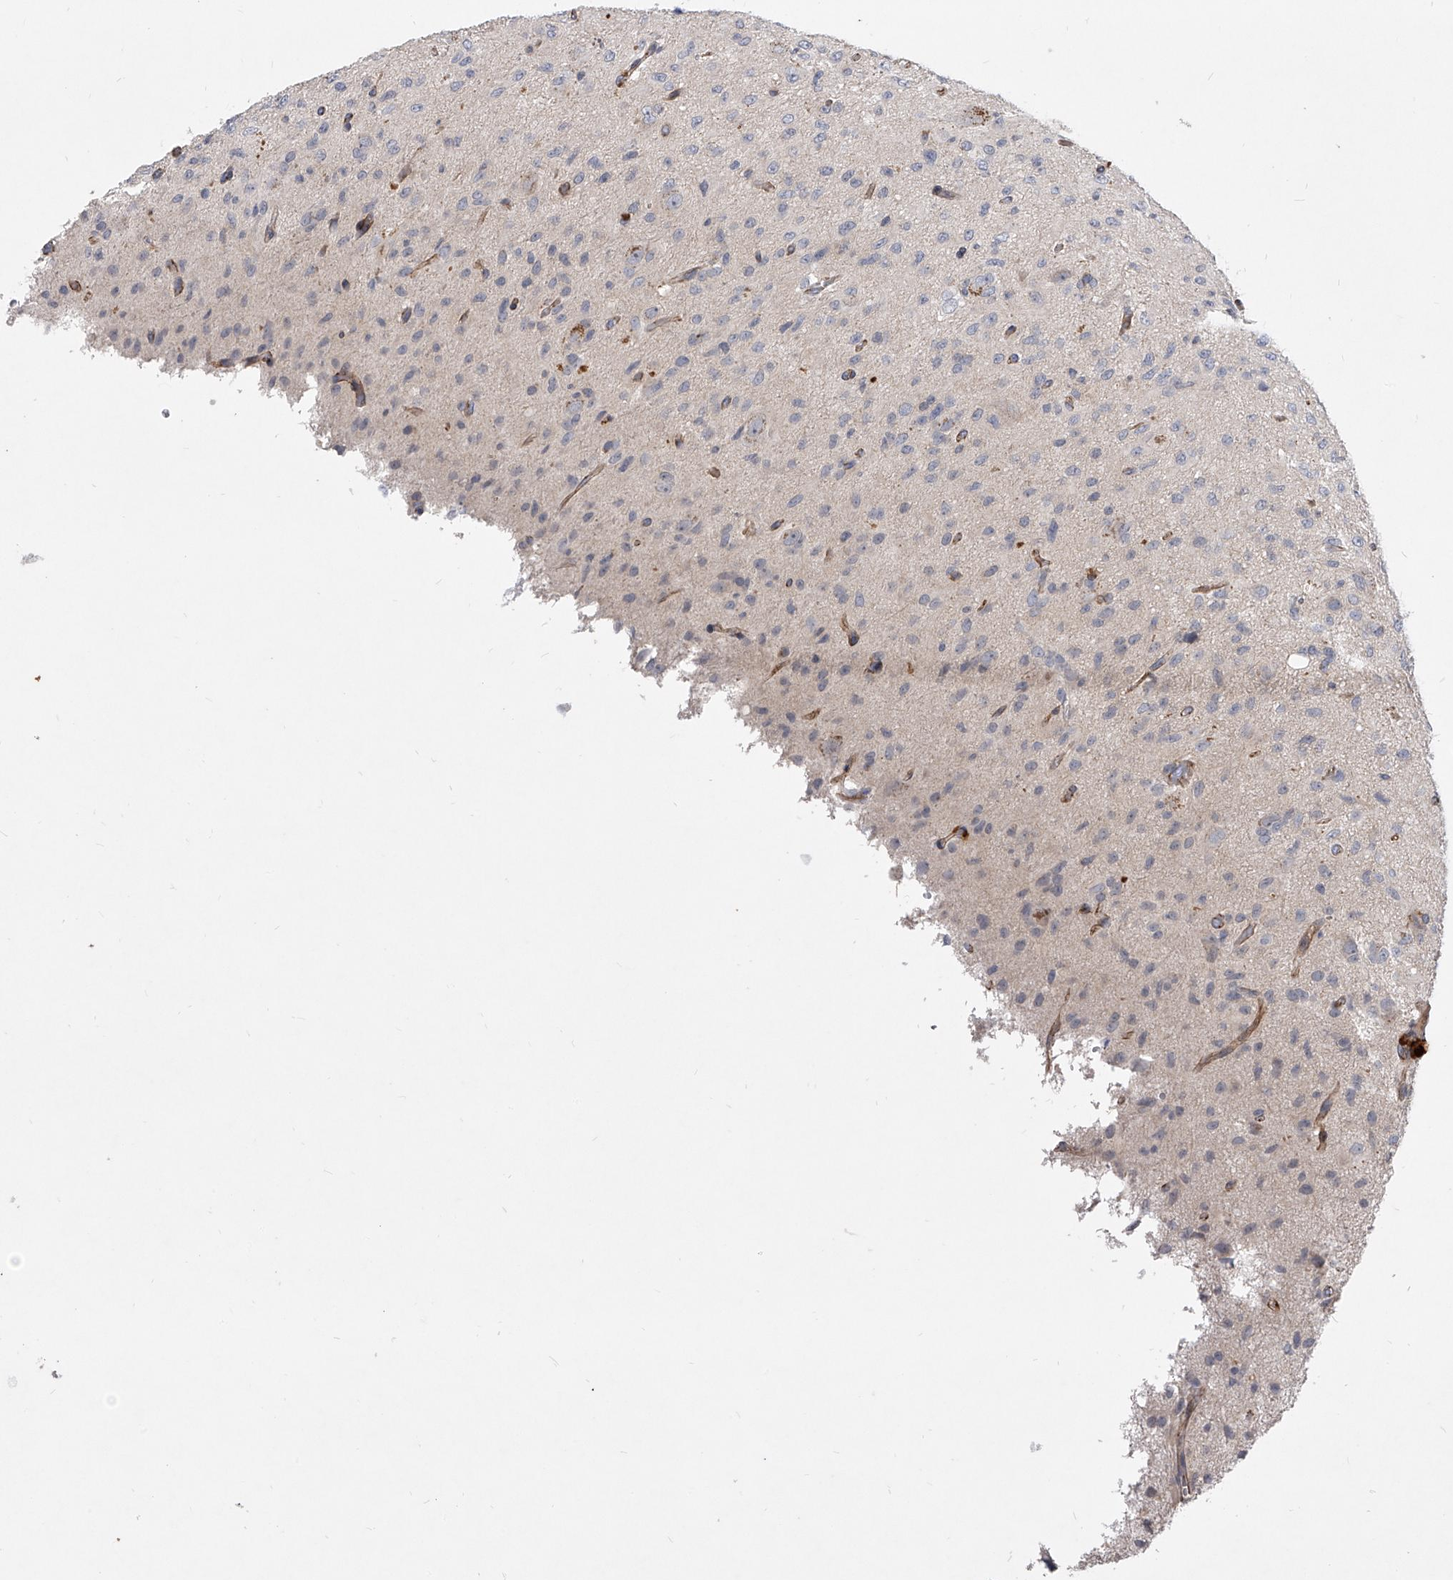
{"staining": {"intensity": "negative", "quantity": "none", "location": "none"}, "tissue": "glioma", "cell_type": "Tumor cells", "image_type": "cancer", "snomed": [{"axis": "morphology", "description": "Glioma, malignant, High grade"}, {"axis": "topography", "description": "Brain"}], "caption": "A histopathology image of human glioma is negative for staining in tumor cells.", "gene": "MINDY4", "patient": {"sex": "female", "age": 59}}